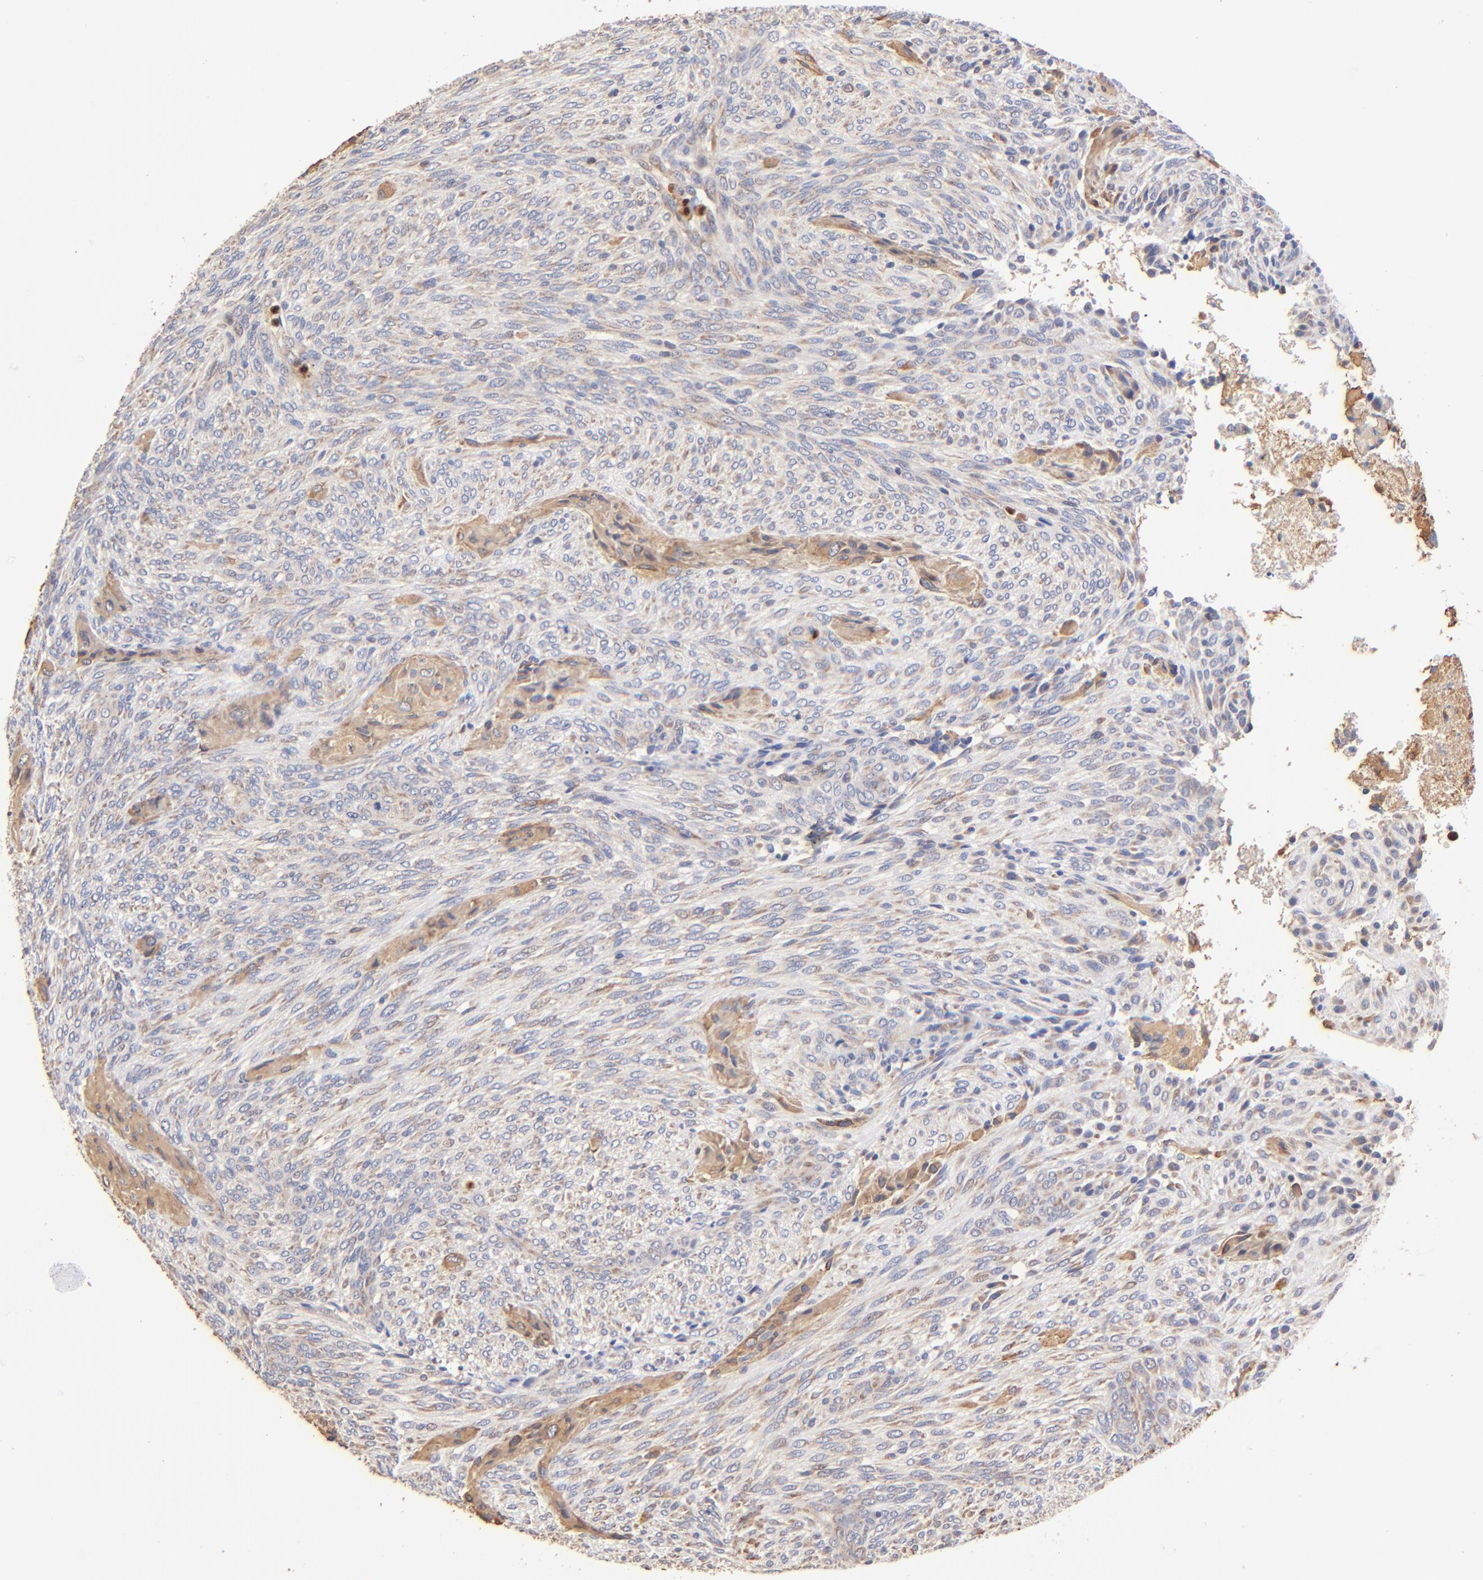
{"staining": {"intensity": "moderate", "quantity": ">75%", "location": "cytoplasmic/membranous"}, "tissue": "glioma", "cell_type": "Tumor cells", "image_type": "cancer", "snomed": [{"axis": "morphology", "description": "Glioma, malignant, High grade"}, {"axis": "topography", "description": "Cerebral cortex"}], "caption": "Moderate cytoplasmic/membranous protein staining is seen in about >75% of tumor cells in glioma. (DAB (3,3'-diaminobenzidine) IHC with brightfield microscopy, high magnification).", "gene": "BBOF1", "patient": {"sex": "female", "age": 55}}